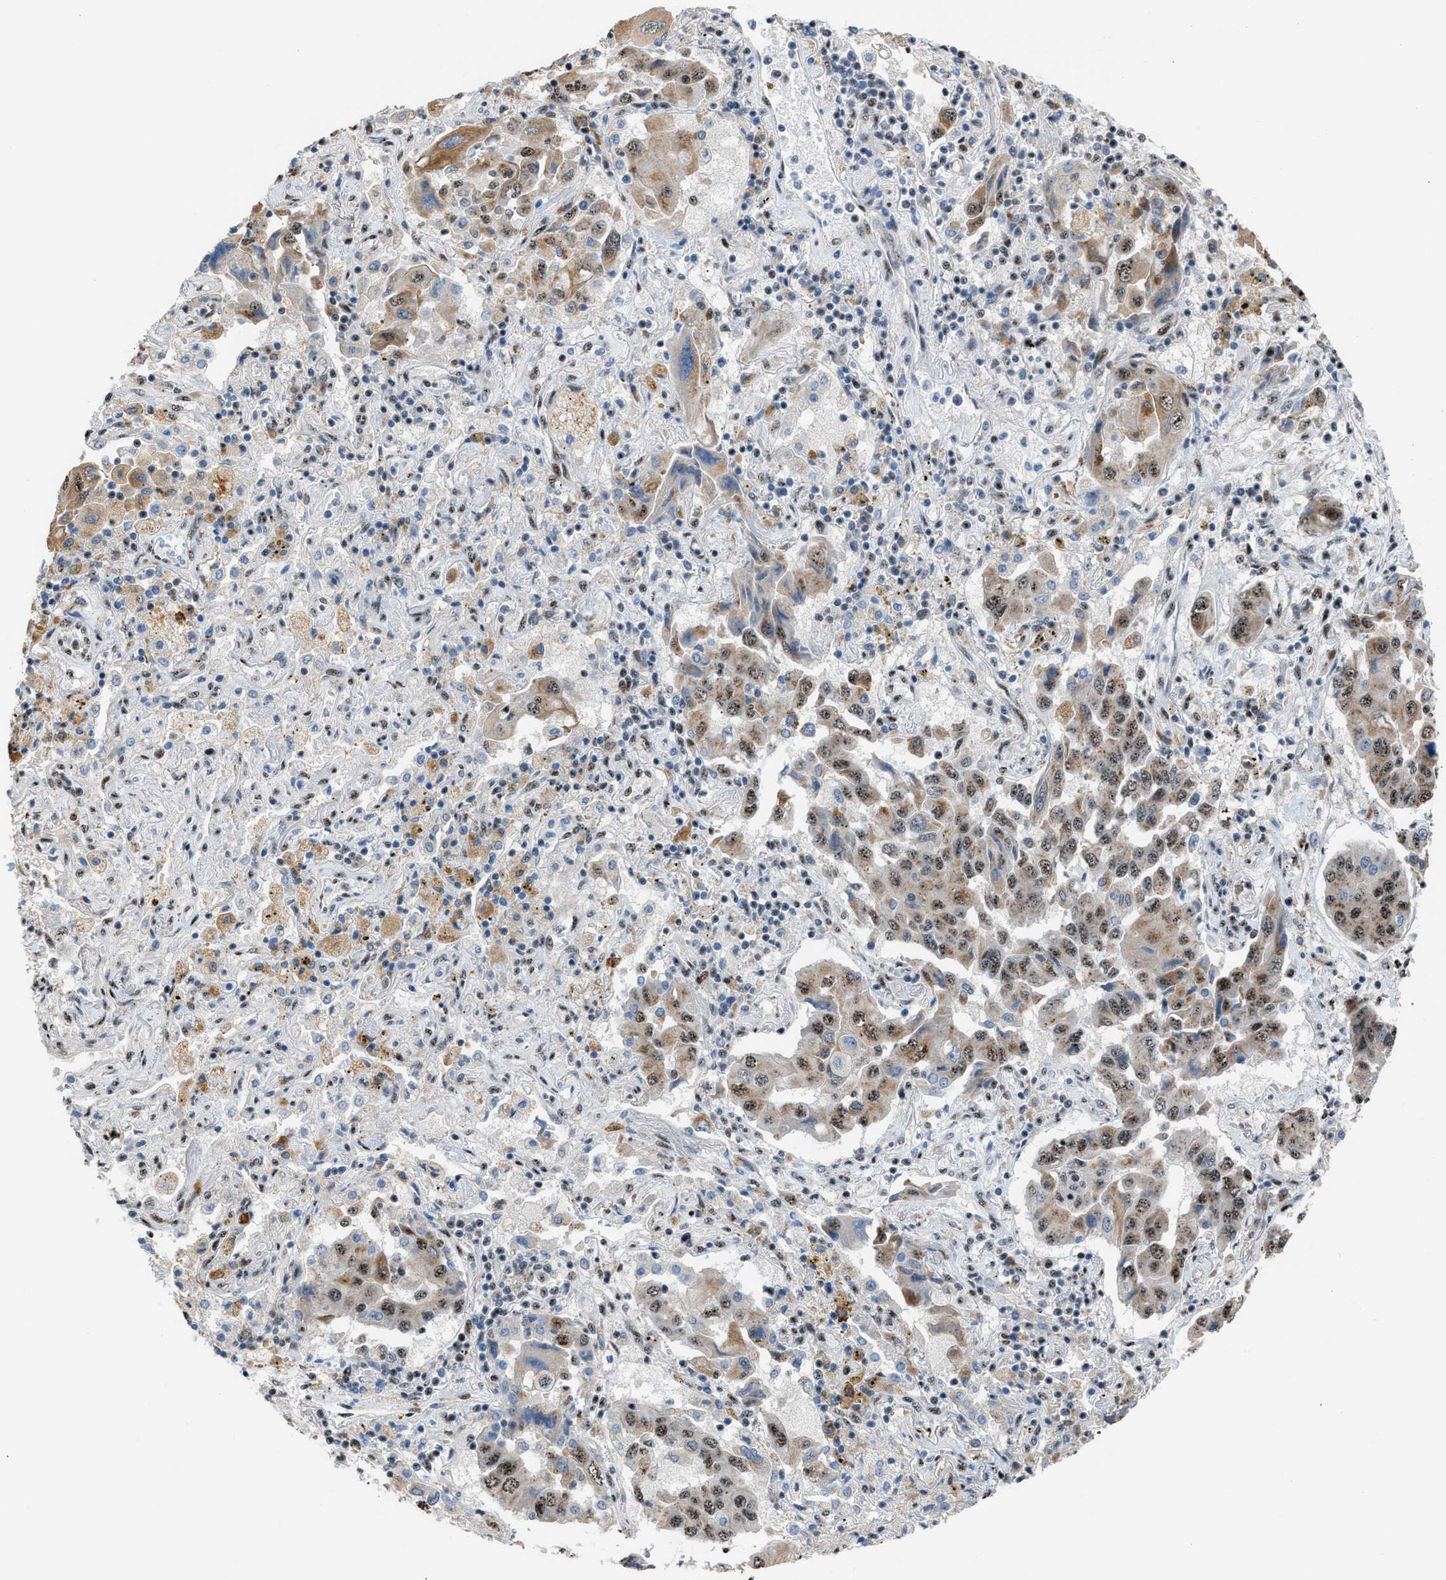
{"staining": {"intensity": "weak", "quantity": ">75%", "location": "cytoplasmic/membranous,nuclear"}, "tissue": "lung cancer", "cell_type": "Tumor cells", "image_type": "cancer", "snomed": [{"axis": "morphology", "description": "Adenocarcinoma, NOS"}, {"axis": "topography", "description": "Lung"}], "caption": "Immunohistochemistry of lung cancer (adenocarcinoma) demonstrates low levels of weak cytoplasmic/membranous and nuclear positivity in approximately >75% of tumor cells.", "gene": "CENPP", "patient": {"sex": "female", "age": 65}}